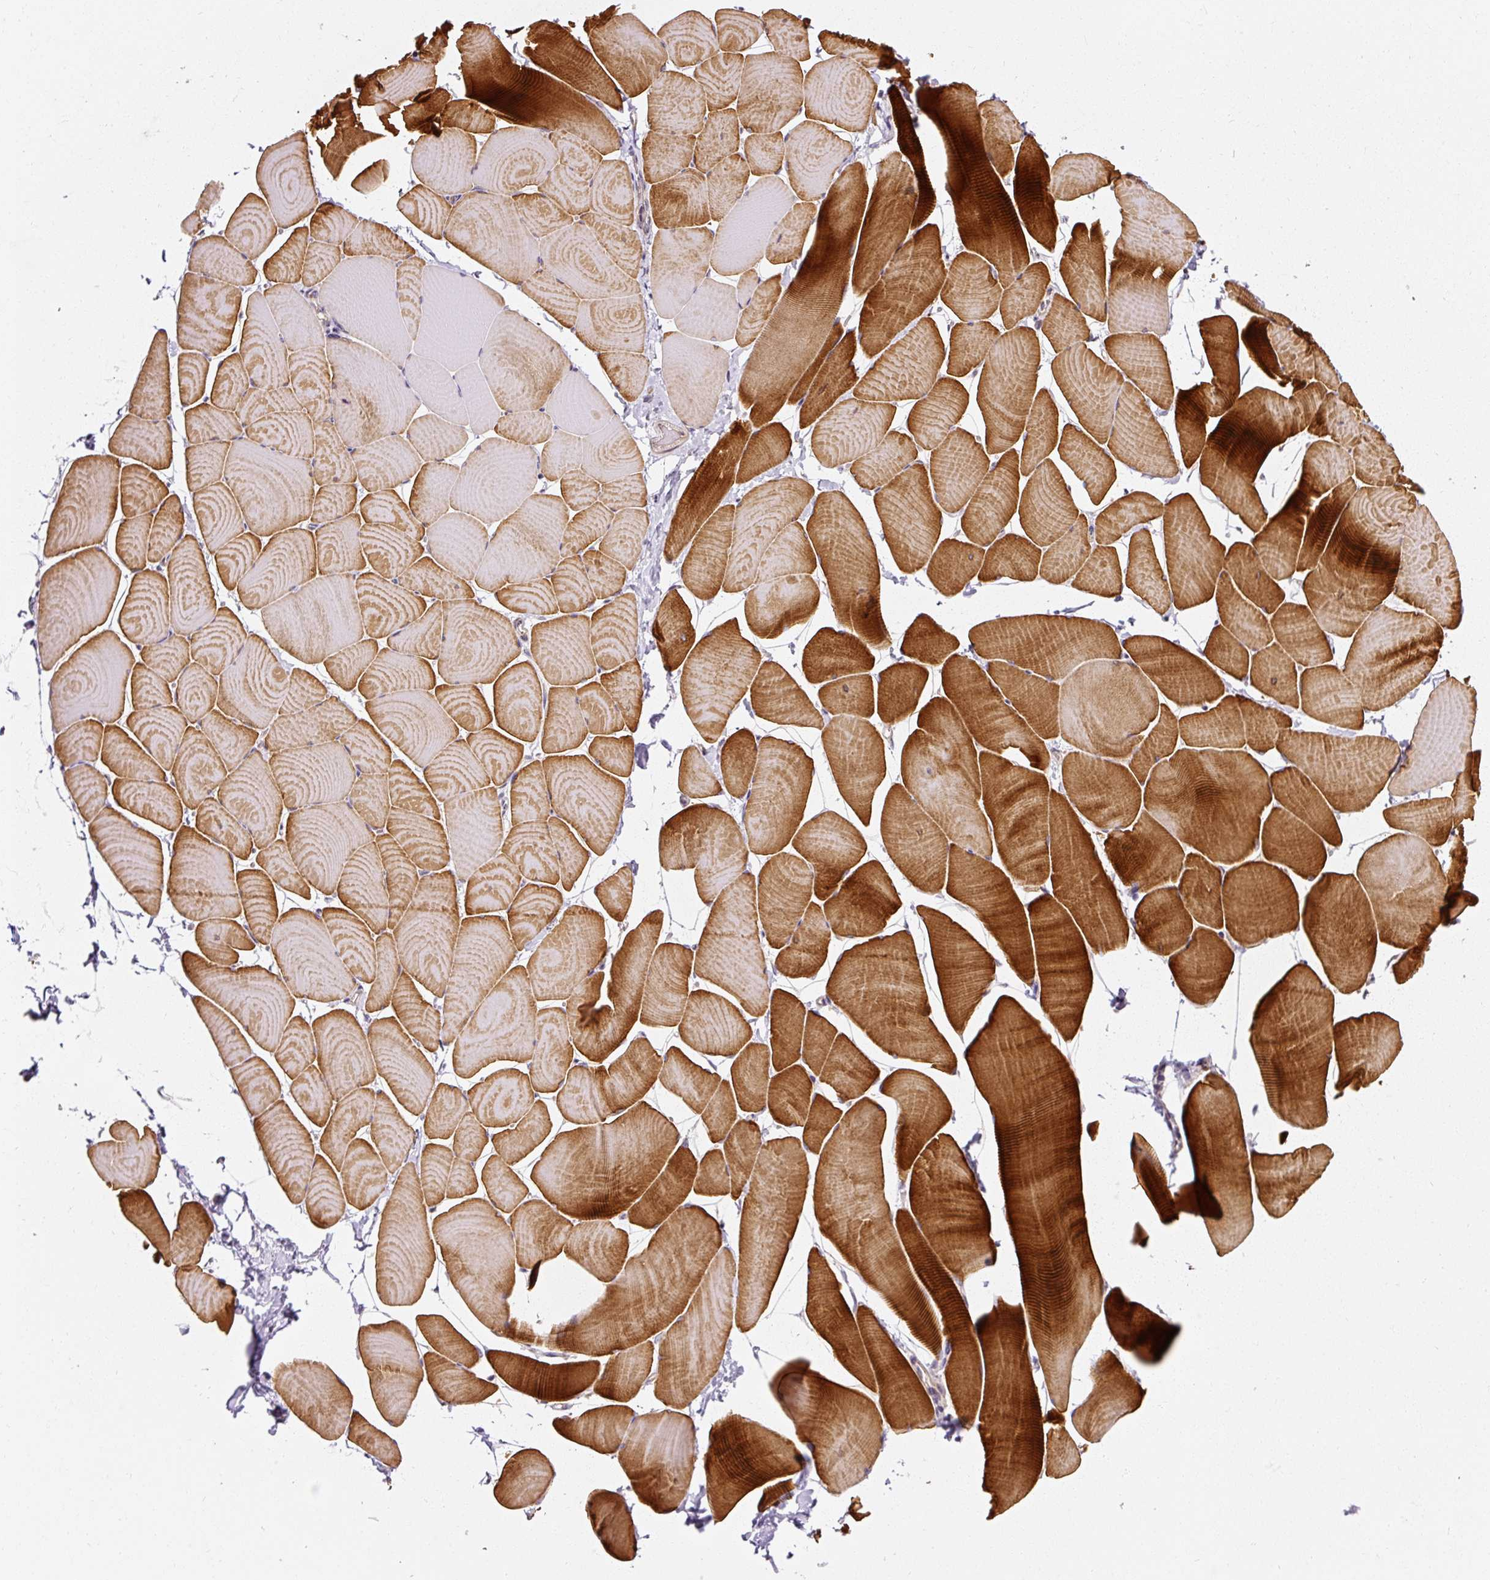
{"staining": {"intensity": "strong", "quantity": ">75%", "location": "cytoplasmic/membranous"}, "tissue": "skeletal muscle", "cell_type": "Myocytes", "image_type": "normal", "snomed": [{"axis": "morphology", "description": "Normal tissue, NOS"}, {"axis": "topography", "description": "Skeletal muscle"}], "caption": "IHC of unremarkable skeletal muscle reveals high levels of strong cytoplasmic/membranous positivity in about >75% of myocytes. Using DAB (3,3'-diaminobenzidine) (brown) and hematoxylin (blue) stains, captured at high magnification using brightfield microscopy.", "gene": "RPL10A", "patient": {"sex": "male", "age": 25}}